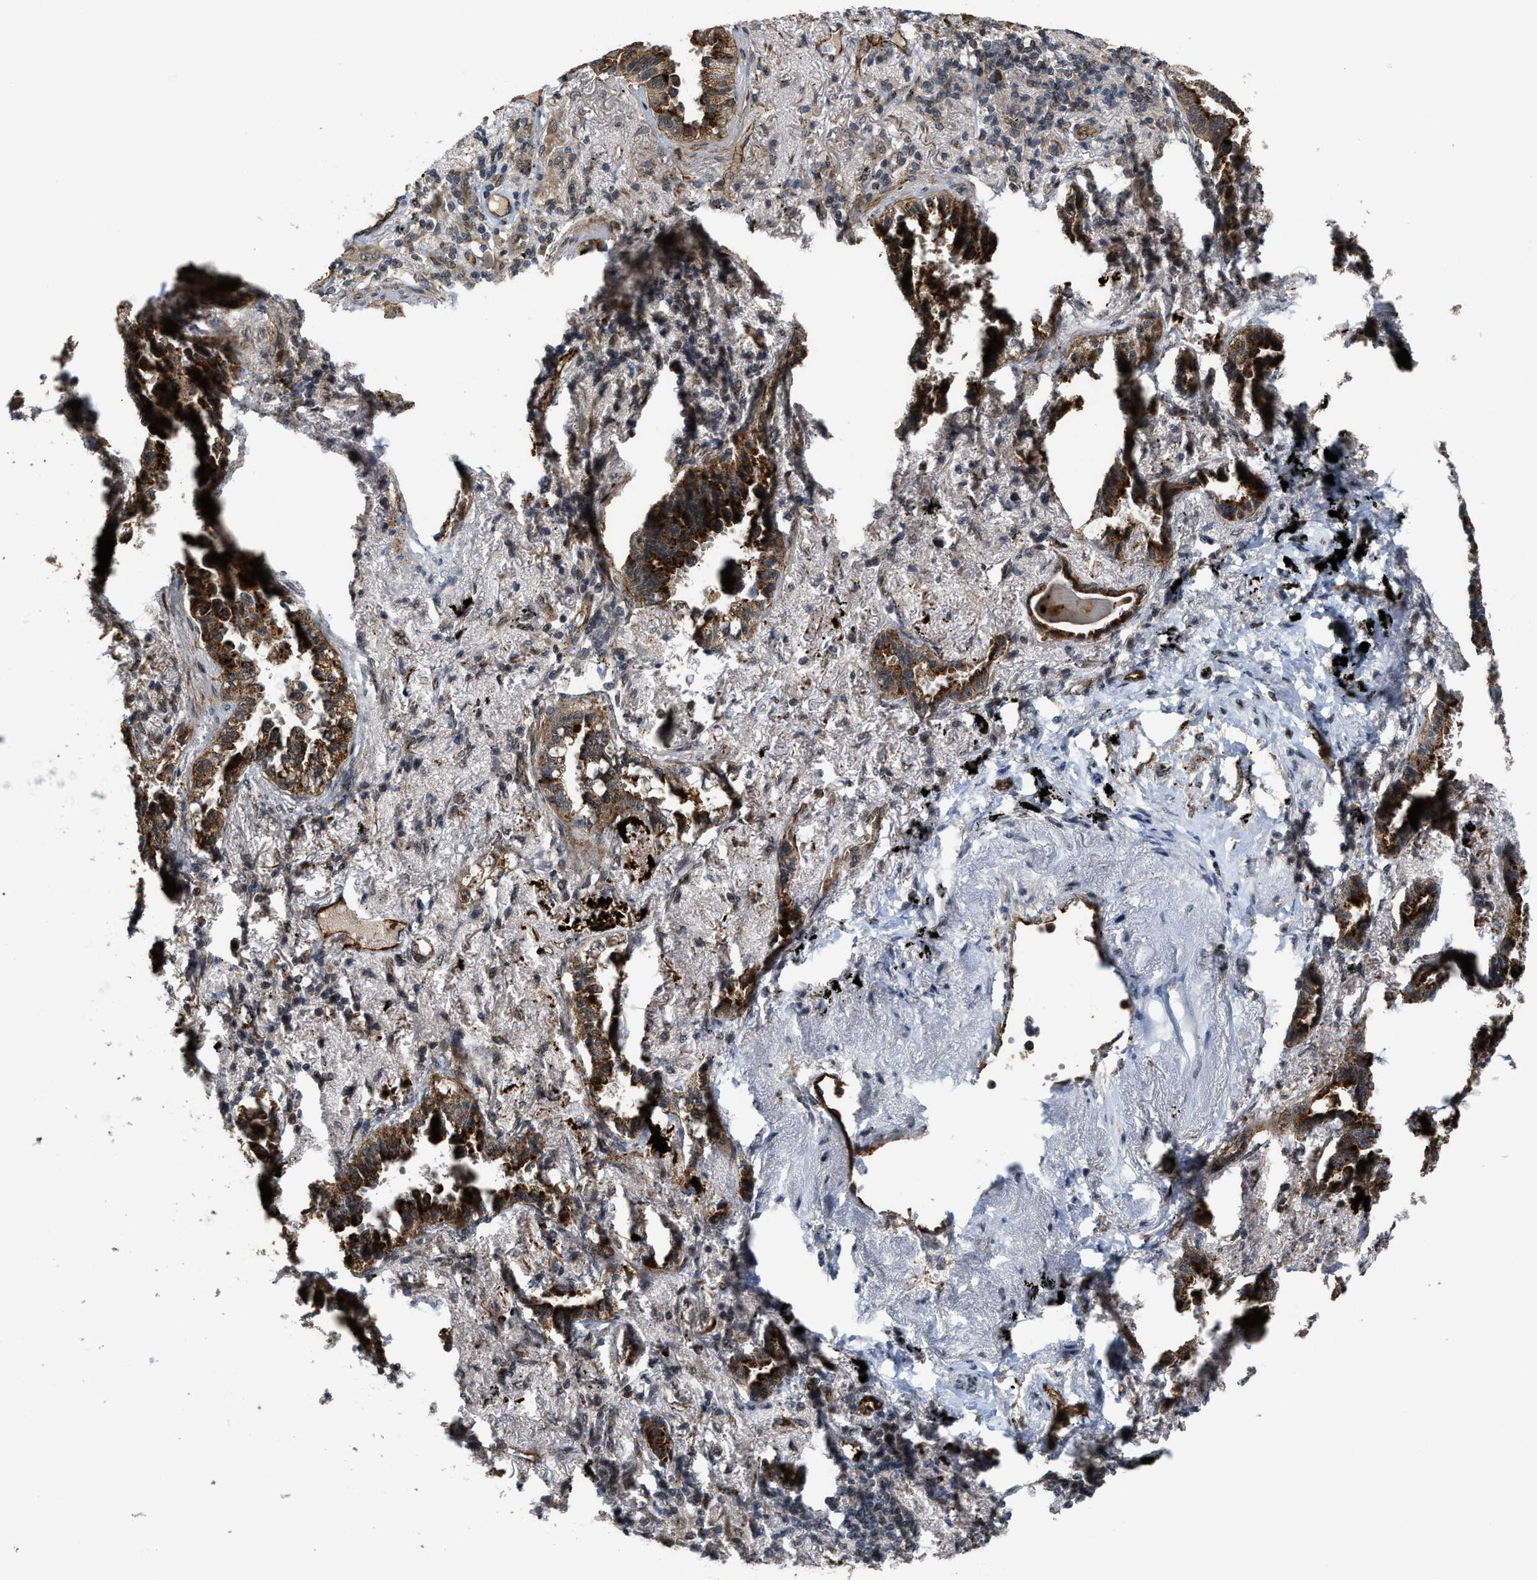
{"staining": {"intensity": "moderate", "quantity": ">75%", "location": "cytoplasmic/membranous"}, "tissue": "lung cancer", "cell_type": "Tumor cells", "image_type": "cancer", "snomed": [{"axis": "morphology", "description": "Adenocarcinoma, NOS"}, {"axis": "topography", "description": "Lung"}], "caption": "Brown immunohistochemical staining in human lung cancer exhibits moderate cytoplasmic/membranous staining in approximately >75% of tumor cells.", "gene": "DPF2", "patient": {"sex": "male", "age": 59}}